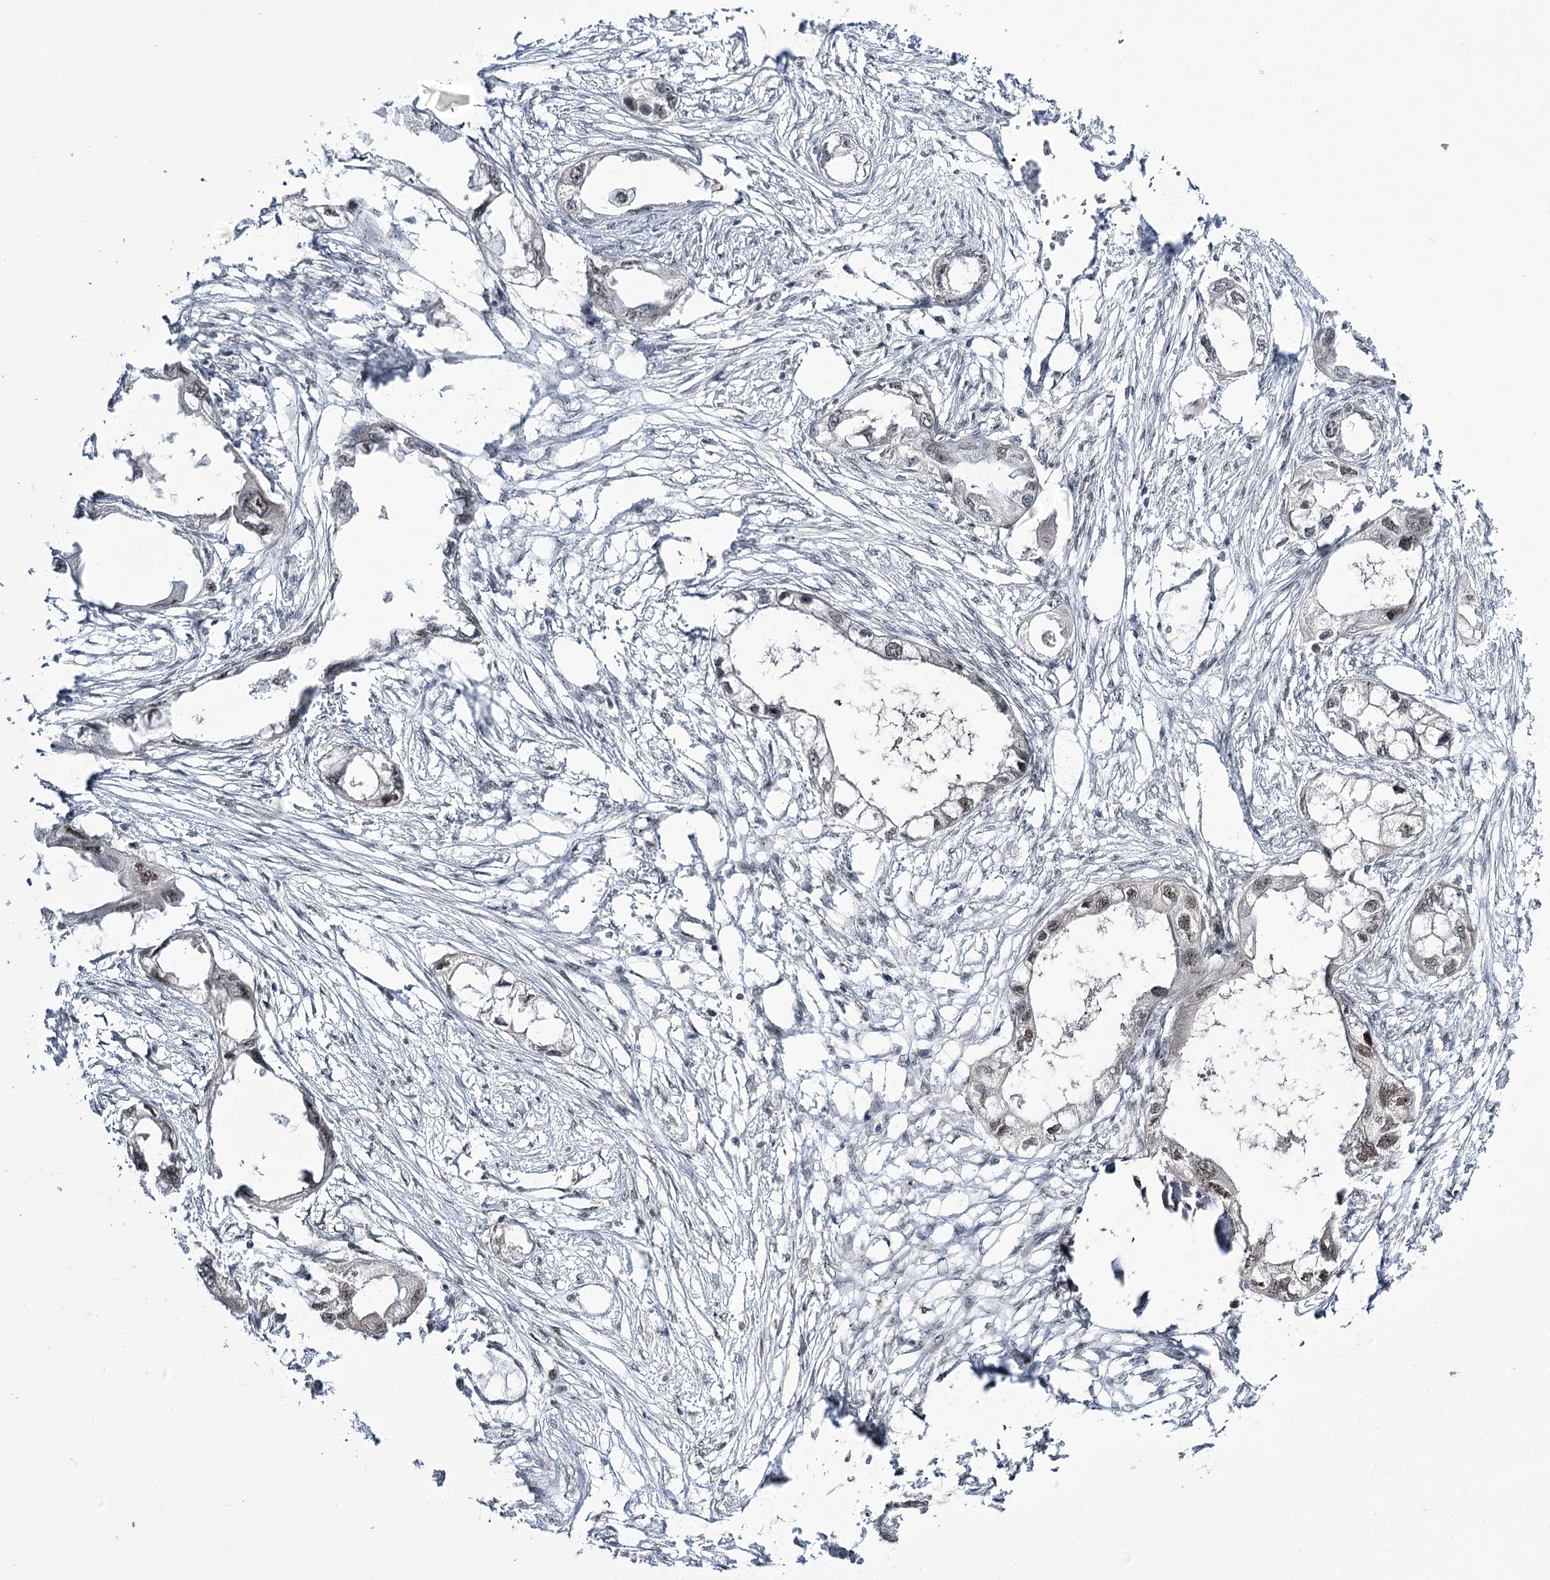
{"staining": {"intensity": "weak", "quantity": "<25%", "location": "nuclear"}, "tissue": "endometrial cancer", "cell_type": "Tumor cells", "image_type": "cancer", "snomed": [{"axis": "morphology", "description": "Adenocarcinoma, NOS"}, {"axis": "morphology", "description": "Adenocarcinoma, metastatic, NOS"}, {"axis": "topography", "description": "Adipose tissue"}, {"axis": "topography", "description": "Endometrium"}], "caption": "IHC of human endometrial cancer (metastatic adenocarcinoma) displays no expression in tumor cells. (Brightfield microscopy of DAB immunohistochemistry at high magnification).", "gene": "ERCC3", "patient": {"sex": "female", "age": 67}}